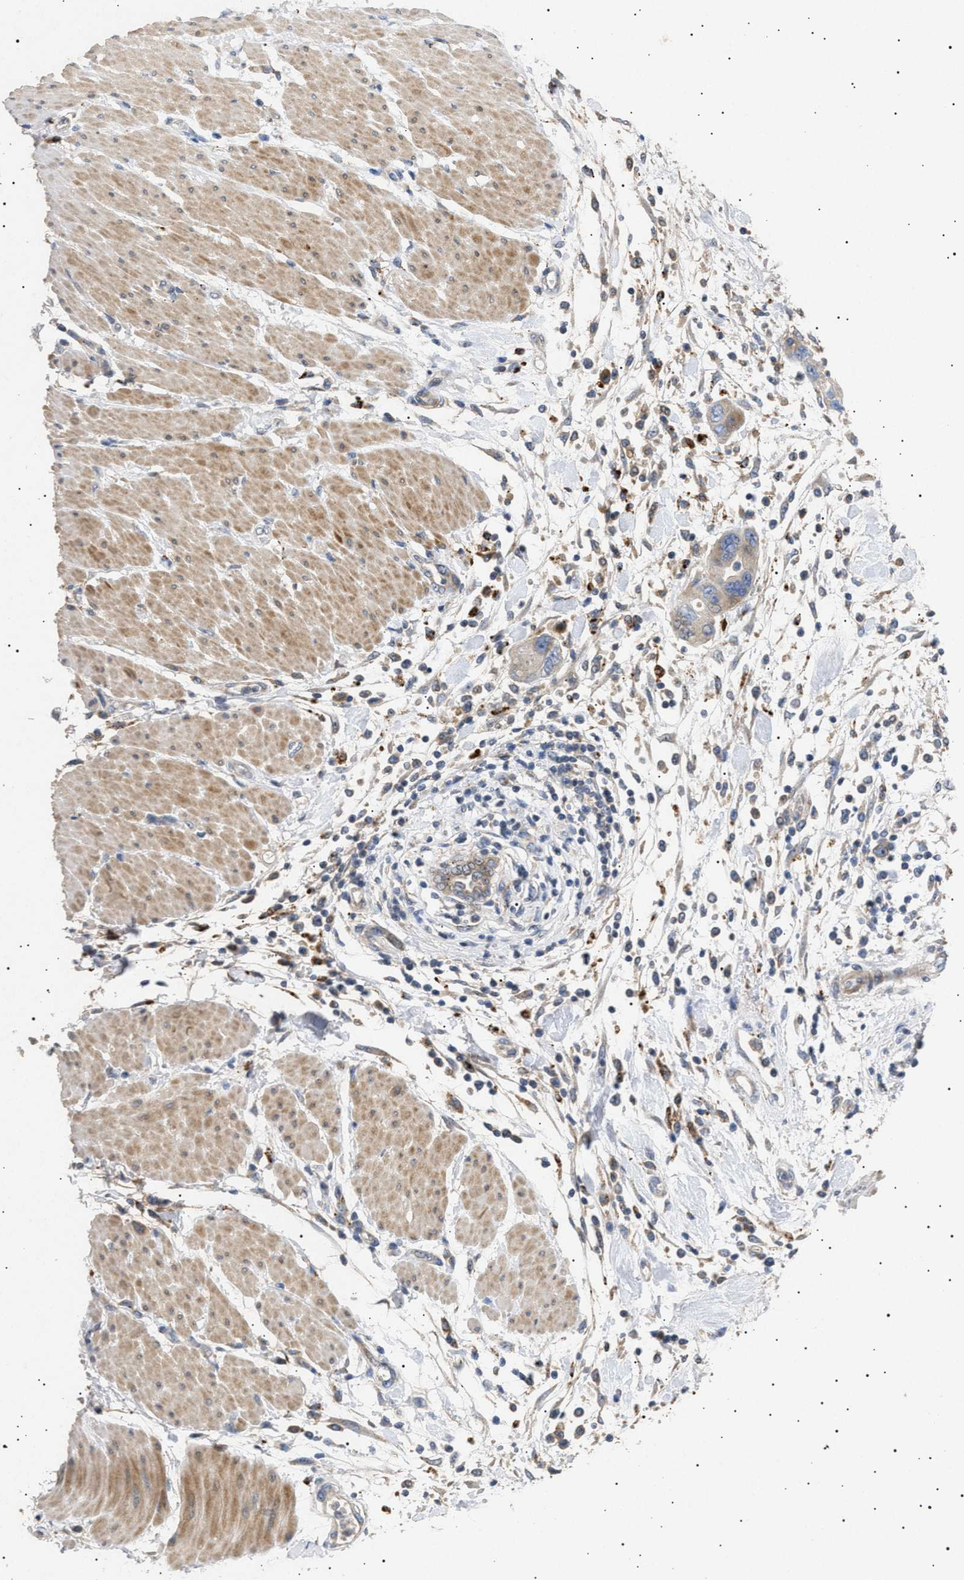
{"staining": {"intensity": "weak", "quantity": "<25%", "location": "cytoplasmic/membranous"}, "tissue": "pancreatic cancer", "cell_type": "Tumor cells", "image_type": "cancer", "snomed": [{"axis": "morphology", "description": "Normal tissue, NOS"}, {"axis": "morphology", "description": "Adenocarcinoma, NOS"}, {"axis": "topography", "description": "Pancreas"}], "caption": "The image reveals no staining of tumor cells in pancreatic cancer (adenocarcinoma).", "gene": "SIRT5", "patient": {"sex": "female", "age": 71}}